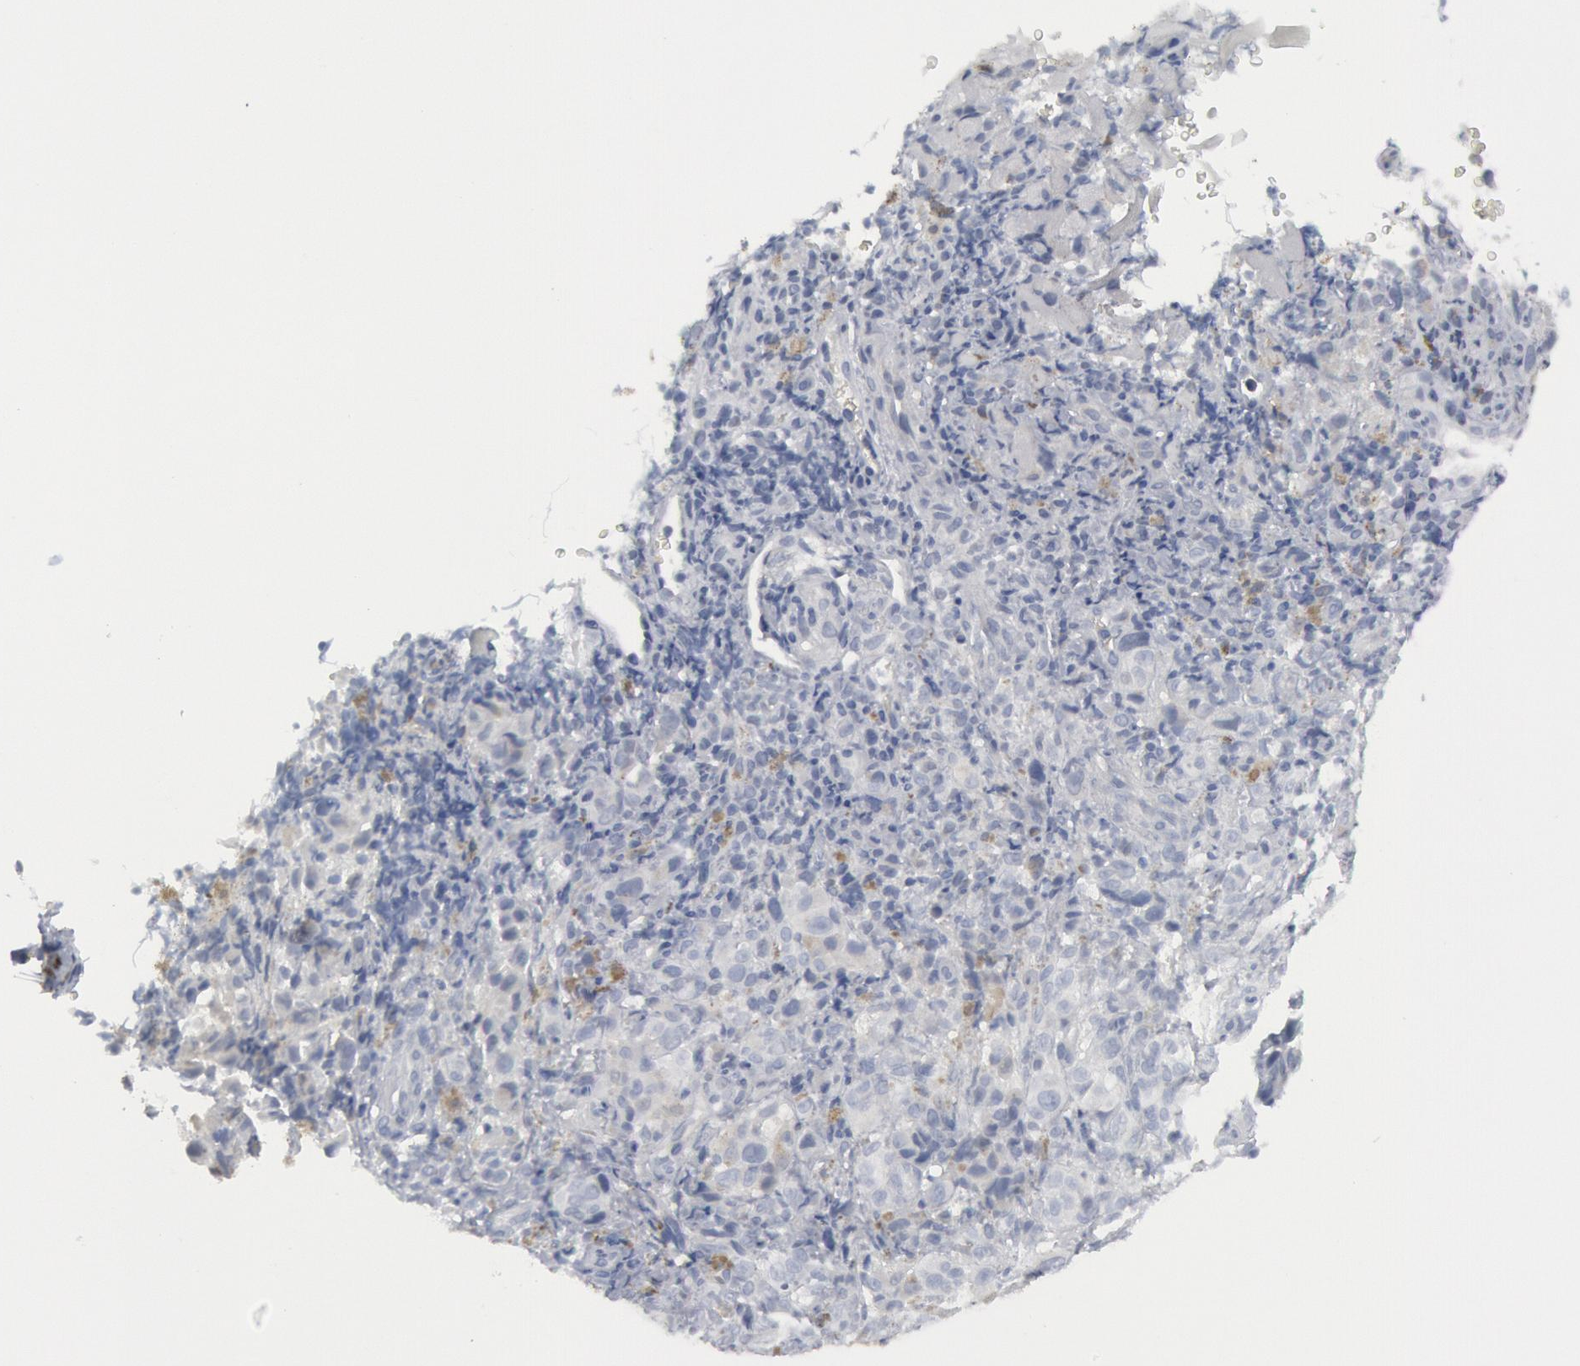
{"staining": {"intensity": "weak", "quantity": "<25%", "location": "cytoplasmic/membranous"}, "tissue": "melanoma", "cell_type": "Tumor cells", "image_type": "cancer", "snomed": [{"axis": "morphology", "description": "Malignant melanoma, NOS"}, {"axis": "topography", "description": "Skin"}], "caption": "Tumor cells show no significant protein staining in melanoma.", "gene": "DMC1", "patient": {"sex": "male", "age": 75}}